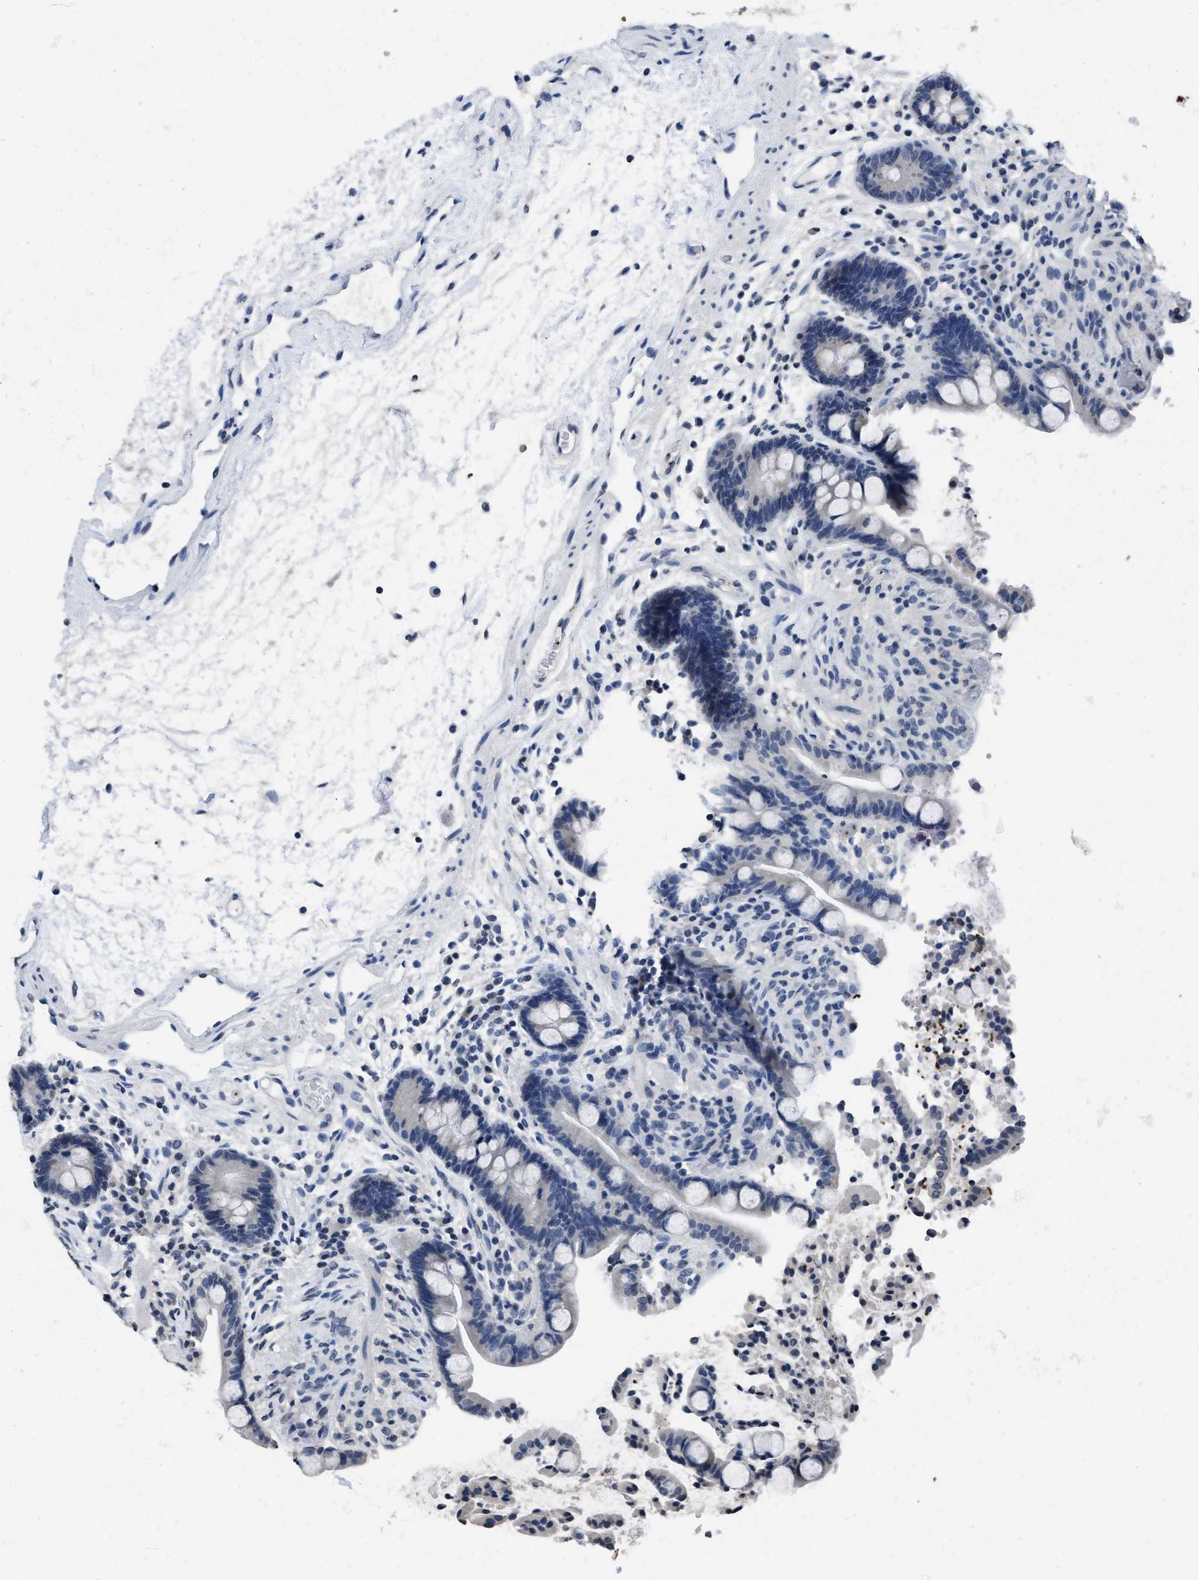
{"staining": {"intensity": "negative", "quantity": "none", "location": "none"}, "tissue": "colon", "cell_type": "Endothelial cells", "image_type": "normal", "snomed": [{"axis": "morphology", "description": "Normal tissue, NOS"}, {"axis": "topography", "description": "Colon"}], "caption": "The IHC micrograph has no significant positivity in endothelial cells of colon. (DAB IHC visualized using brightfield microscopy, high magnification).", "gene": "ITGA2B", "patient": {"sex": "male", "age": 73}}